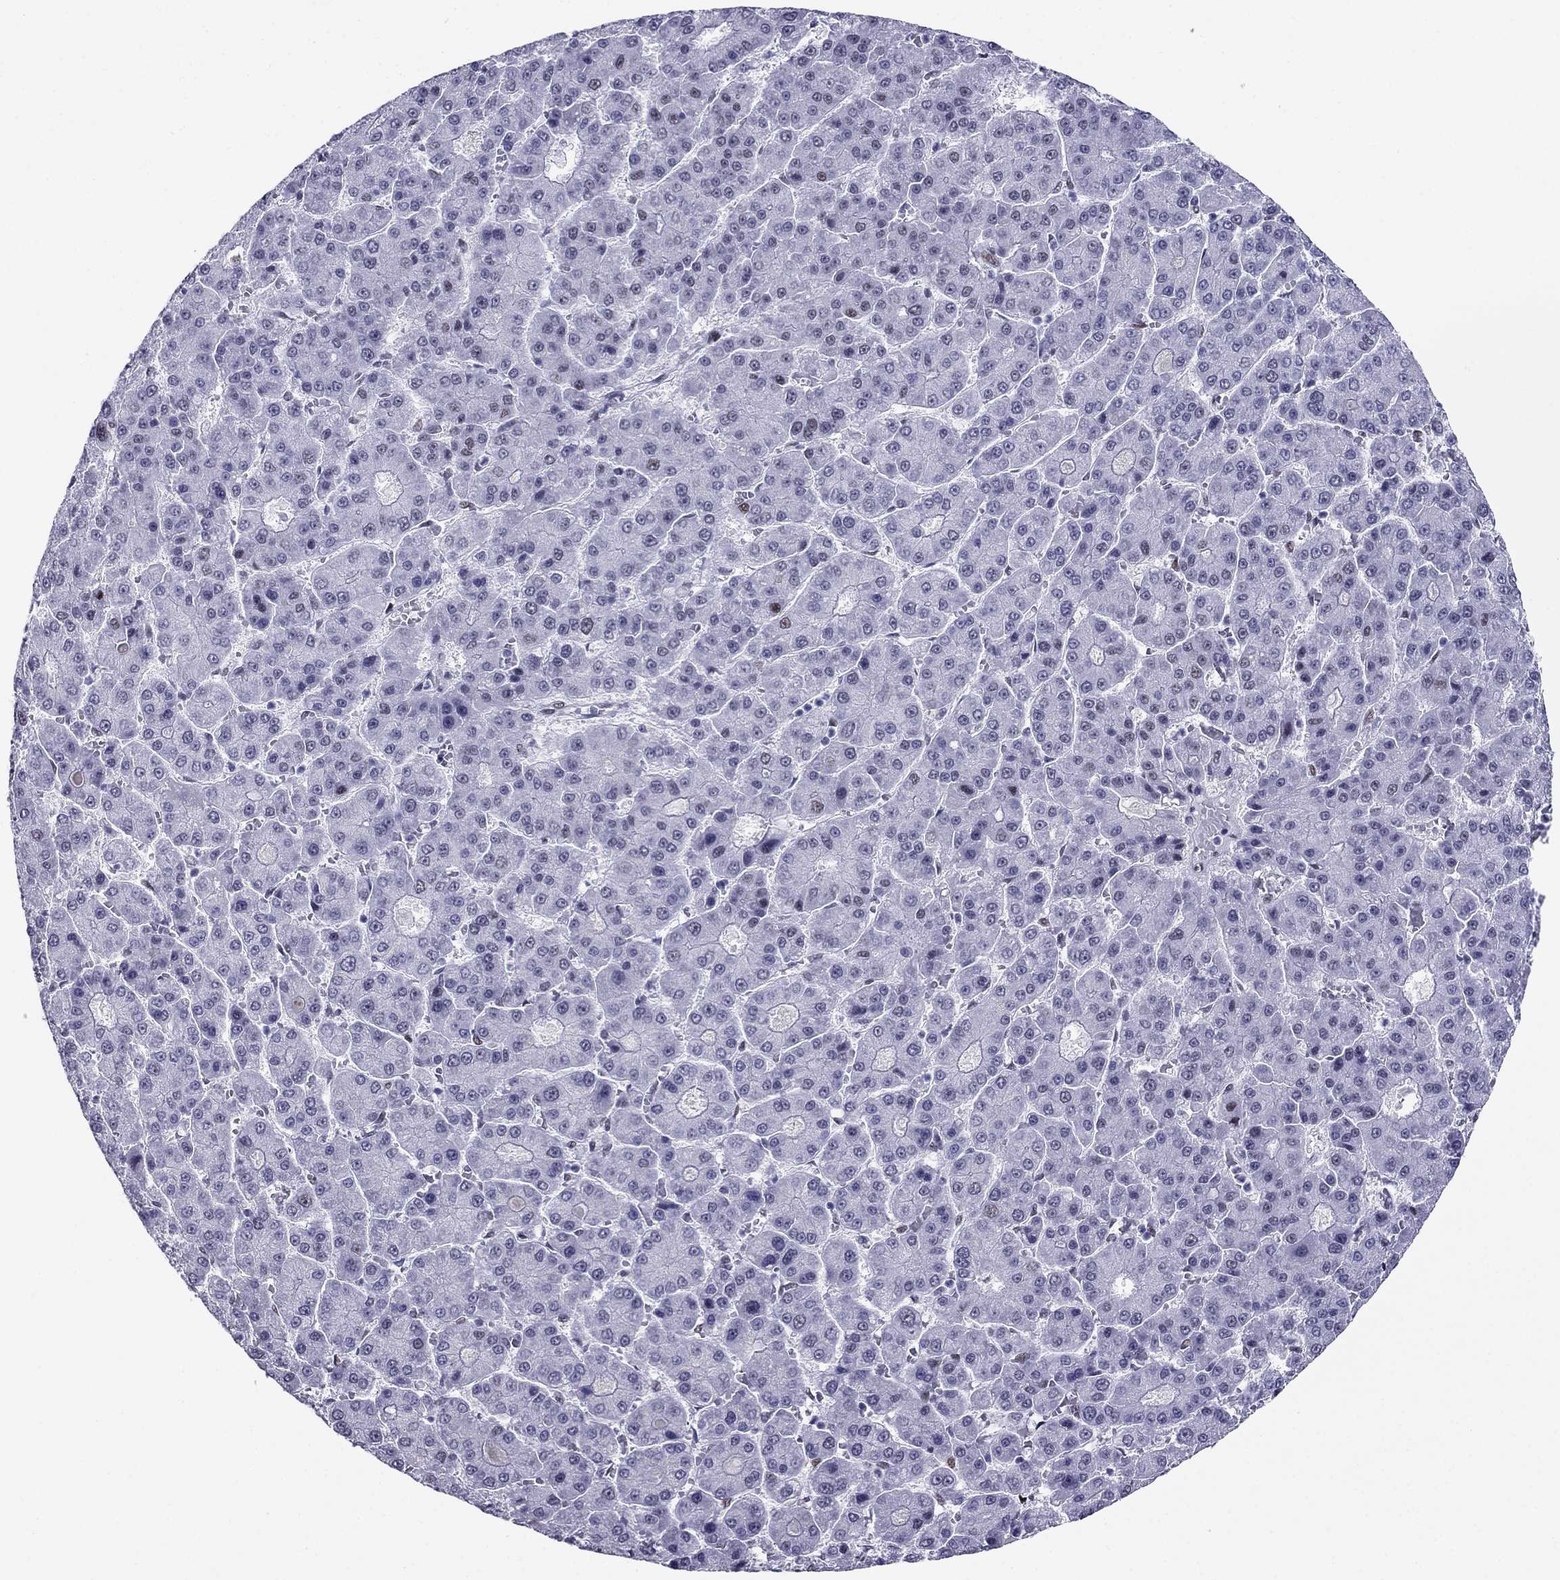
{"staining": {"intensity": "negative", "quantity": "none", "location": "none"}, "tissue": "liver cancer", "cell_type": "Tumor cells", "image_type": "cancer", "snomed": [{"axis": "morphology", "description": "Carcinoma, Hepatocellular, NOS"}, {"axis": "topography", "description": "Liver"}], "caption": "Tumor cells are negative for protein expression in human liver cancer. Brightfield microscopy of immunohistochemistry (IHC) stained with DAB (3,3'-diaminobenzidine) (brown) and hematoxylin (blue), captured at high magnification.", "gene": "PPM1G", "patient": {"sex": "male", "age": 70}}